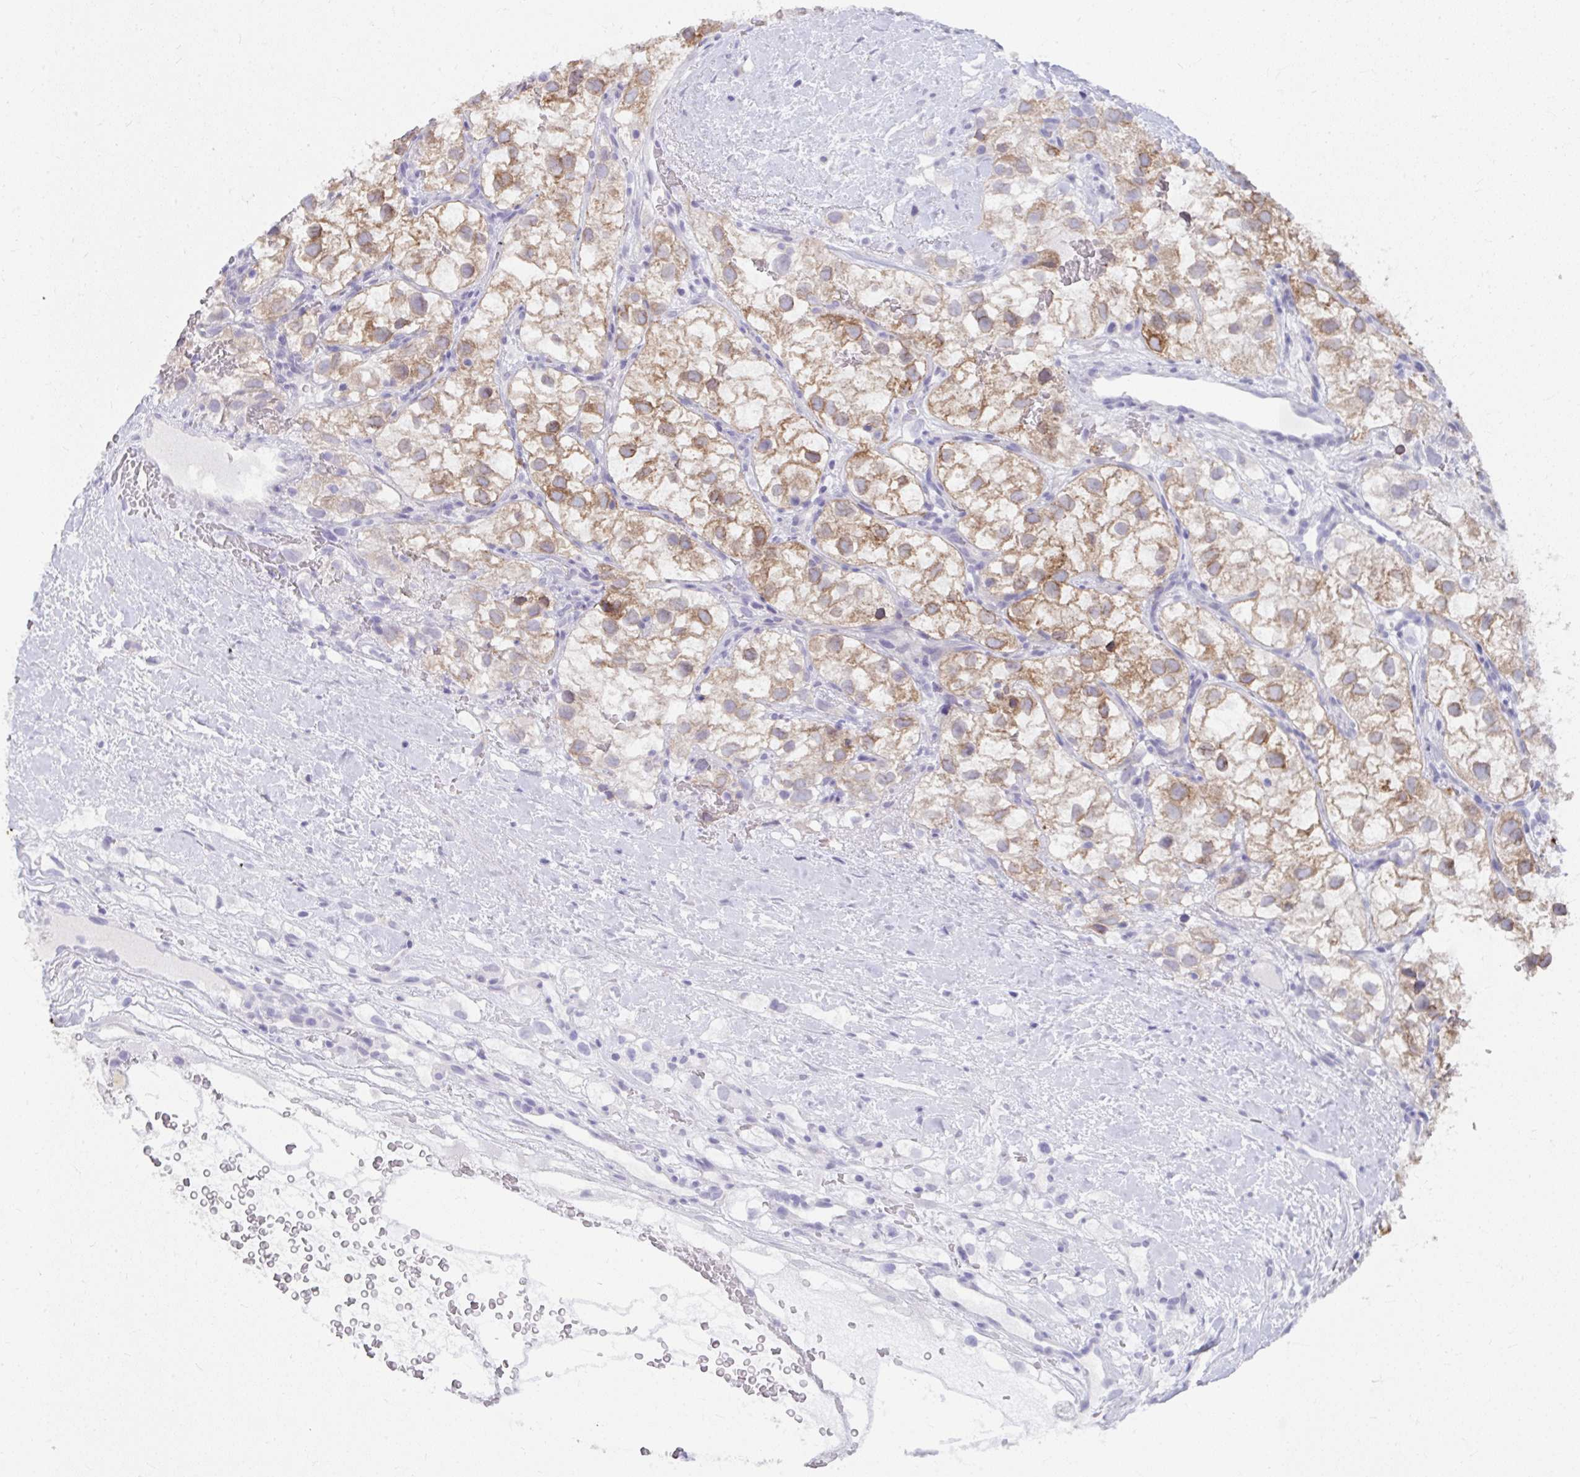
{"staining": {"intensity": "moderate", "quantity": ">75%", "location": "cytoplasmic/membranous"}, "tissue": "renal cancer", "cell_type": "Tumor cells", "image_type": "cancer", "snomed": [{"axis": "morphology", "description": "Adenocarcinoma, NOS"}, {"axis": "topography", "description": "Kidney"}], "caption": "Tumor cells display medium levels of moderate cytoplasmic/membranous positivity in about >75% of cells in renal adenocarcinoma. The staining is performed using DAB brown chromogen to label protein expression. The nuclei are counter-stained blue using hematoxylin.", "gene": "UGT3A2", "patient": {"sex": "male", "age": 59}}